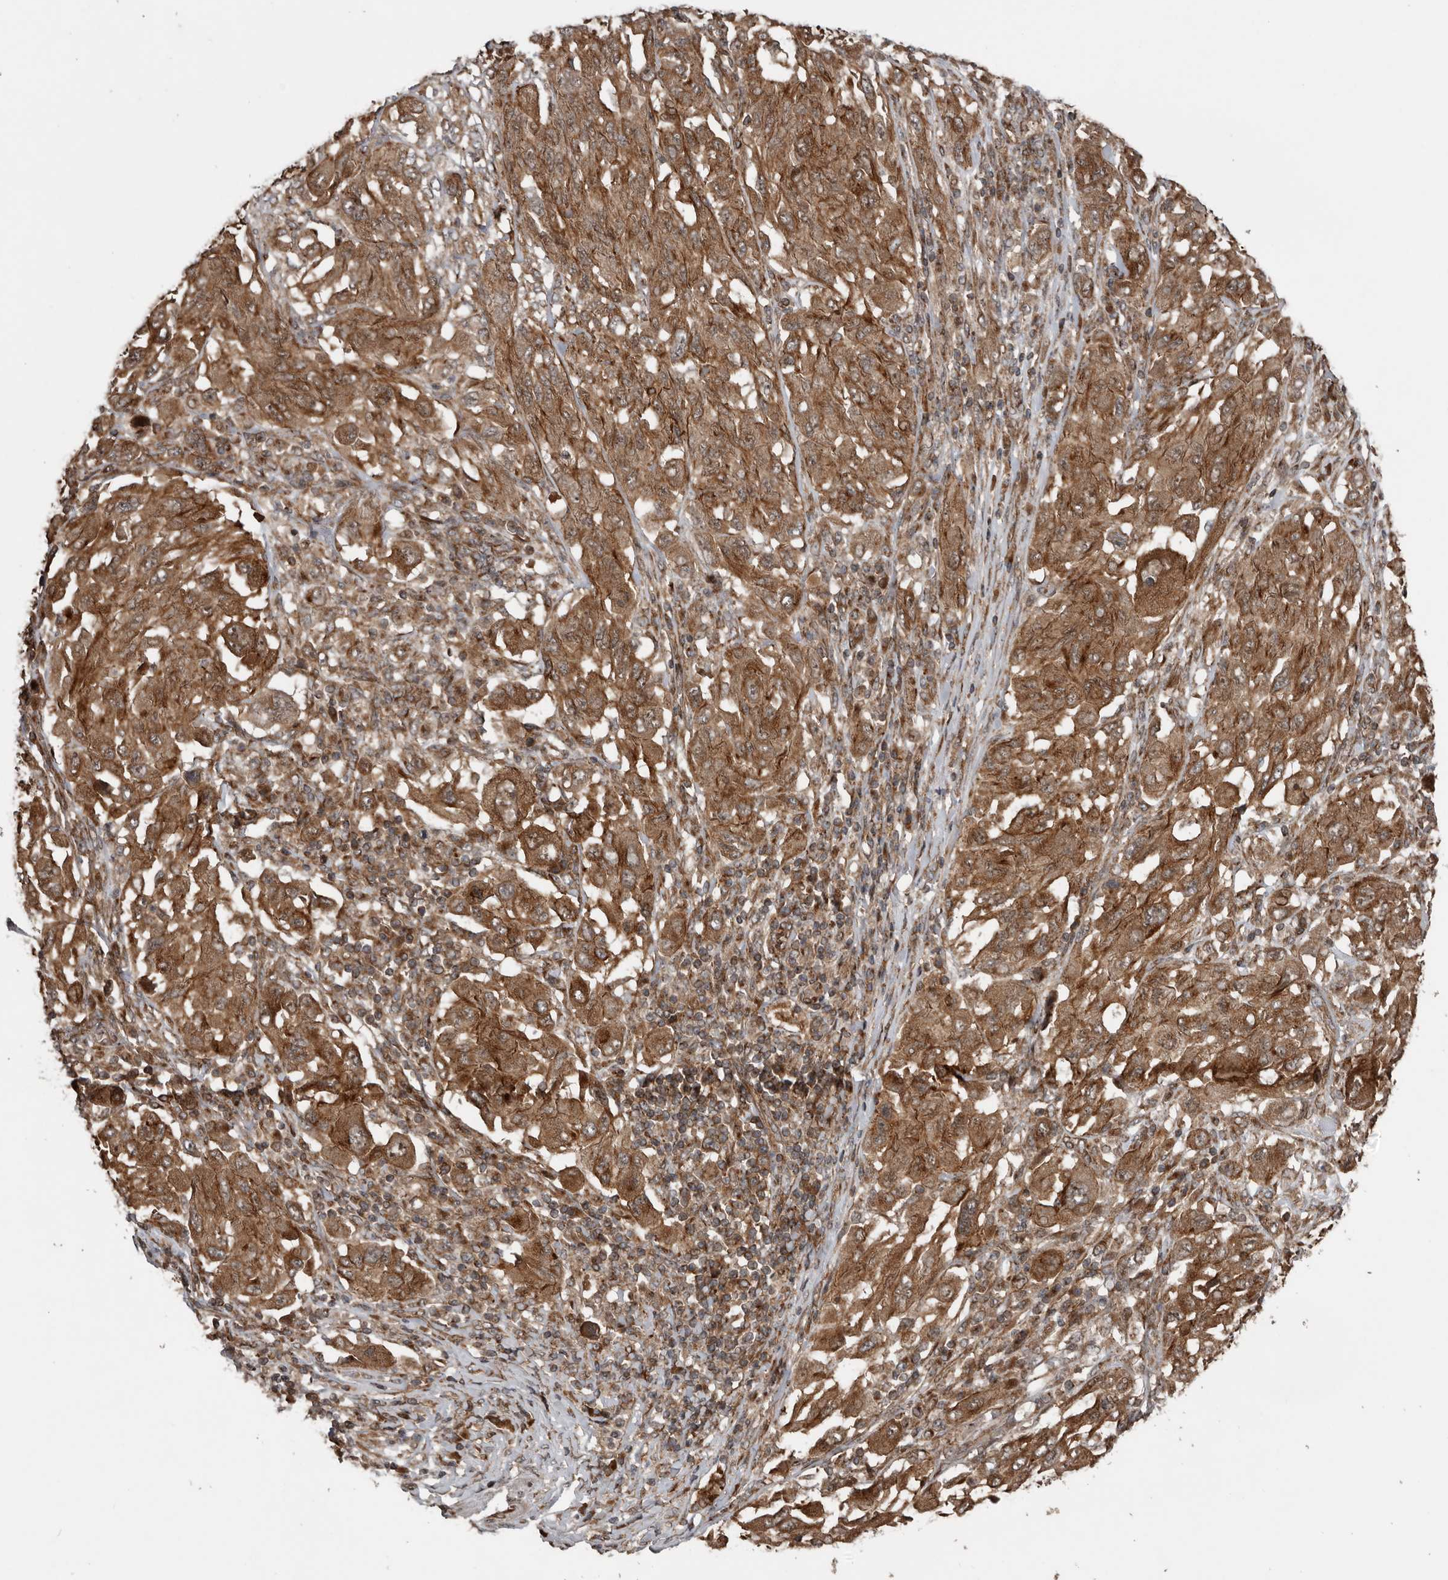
{"staining": {"intensity": "strong", "quantity": ">75%", "location": "cytoplasmic/membranous"}, "tissue": "melanoma", "cell_type": "Tumor cells", "image_type": "cancer", "snomed": [{"axis": "morphology", "description": "Malignant melanoma, NOS"}, {"axis": "topography", "description": "Skin"}], "caption": "Brown immunohistochemical staining in melanoma reveals strong cytoplasmic/membranous positivity in about >75% of tumor cells.", "gene": "CCDC190", "patient": {"sex": "female", "age": 91}}